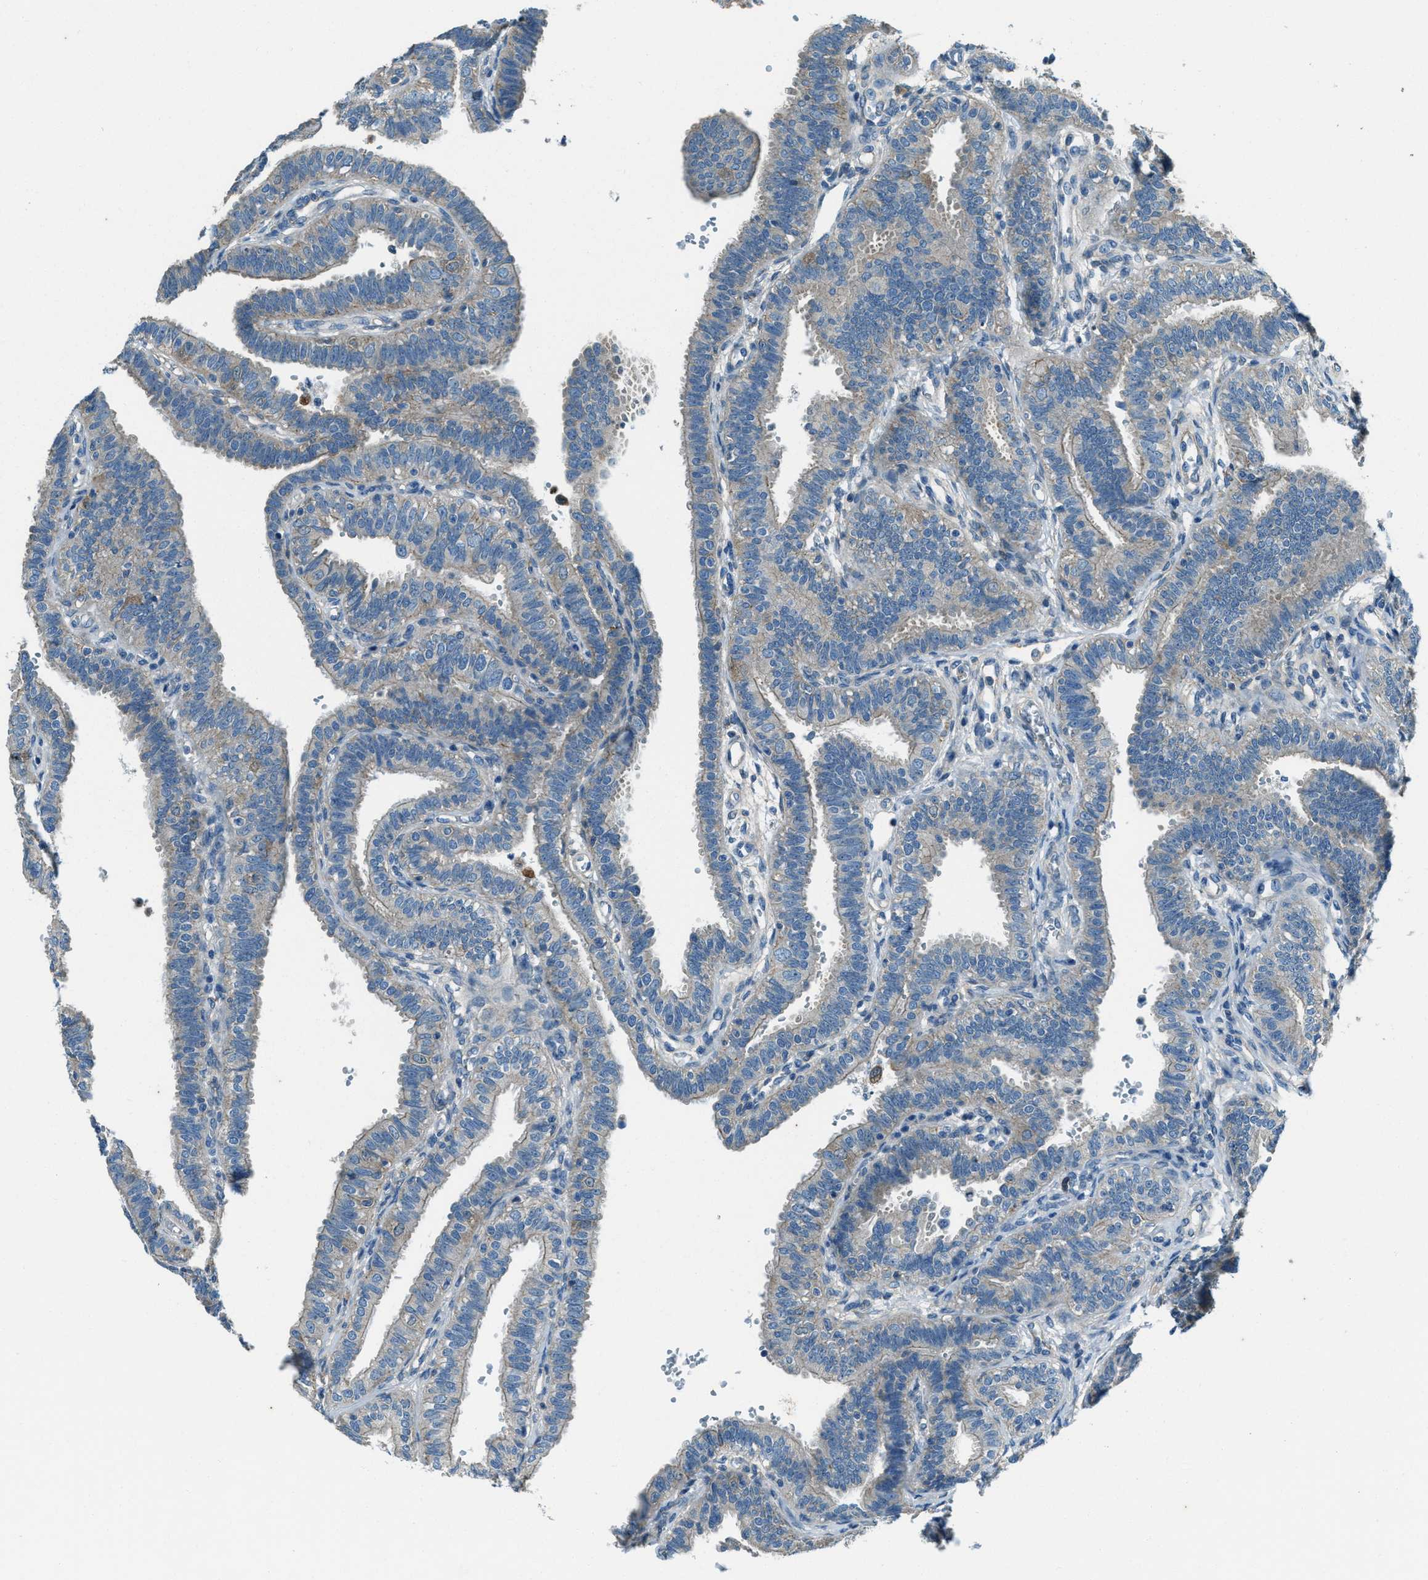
{"staining": {"intensity": "negative", "quantity": "none", "location": "none"}, "tissue": "fallopian tube", "cell_type": "Glandular cells", "image_type": "normal", "snomed": [{"axis": "morphology", "description": "Normal tissue, NOS"}, {"axis": "topography", "description": "Fallopian tube"}, {"axis": "topography", "description": "Placenta"}], "caption": "DAB (3,3'-diaminobenzidine) immunohistochemical staining of normal fallopian tube shows no significant staining in glandular cells.", "gene": "SVIL", "patient": {"sex": "female", "age": 34}}